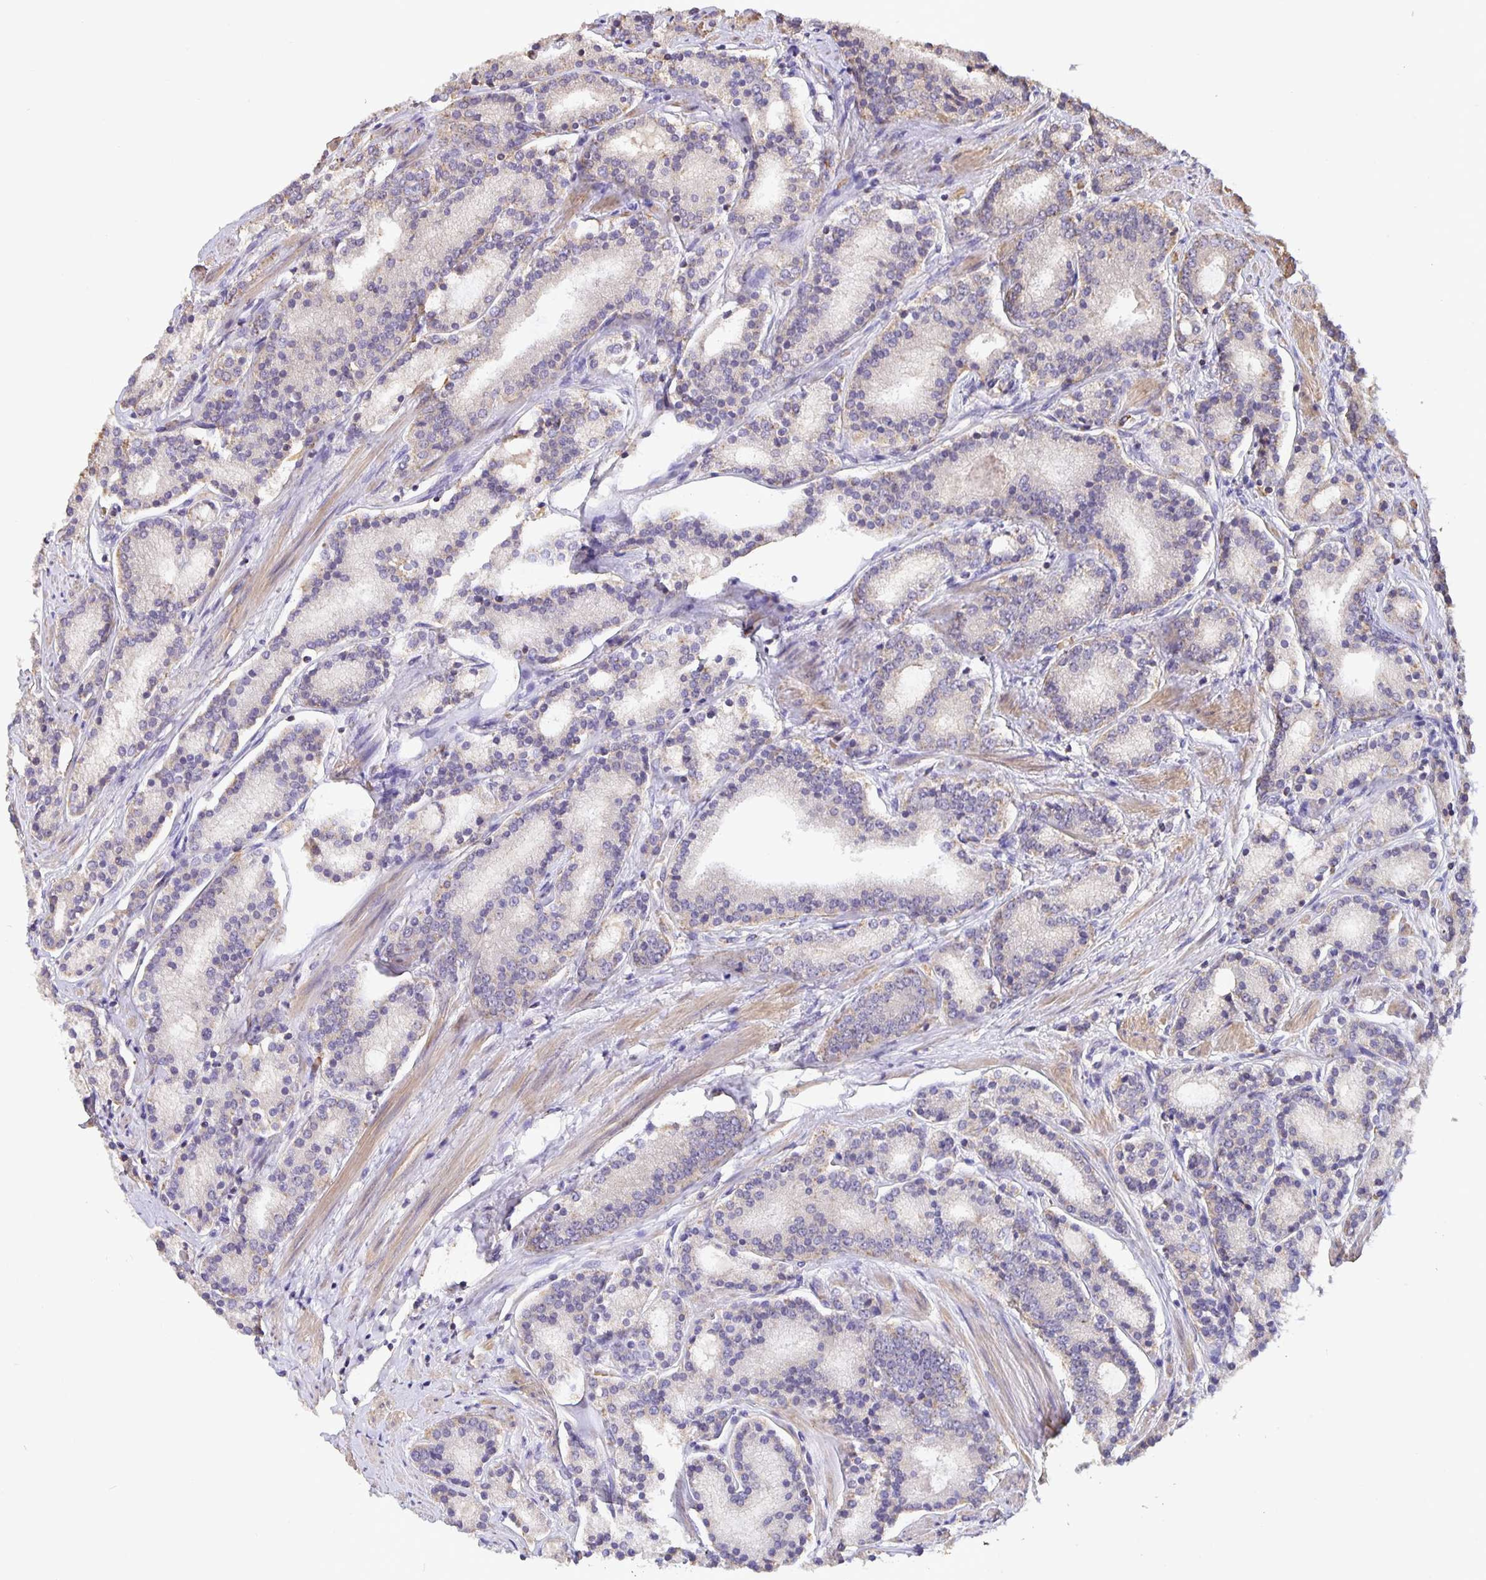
{"staining": {"intensity": "moderate", "quantity": "<25%", "location": "cytoplasmic/membranous"}, "tissue": "prostate cancer", "cell_type": "Tumor cells", "image_type": "cancer", "snomed": [{"axis": "morphology", "description": "Adenocarcinoma, High grade"}, {"axis": "topography", "description": "Prostate"}], "caption": "Human prostate adenocarcinoma (high-grade) stained for a protein (brown) displays moderate cytoplasmic/membranous positive positivity in about <25% of tumor cells.", "gene": "TMEM71", "patient": {"sex": "male", "age": 63}}